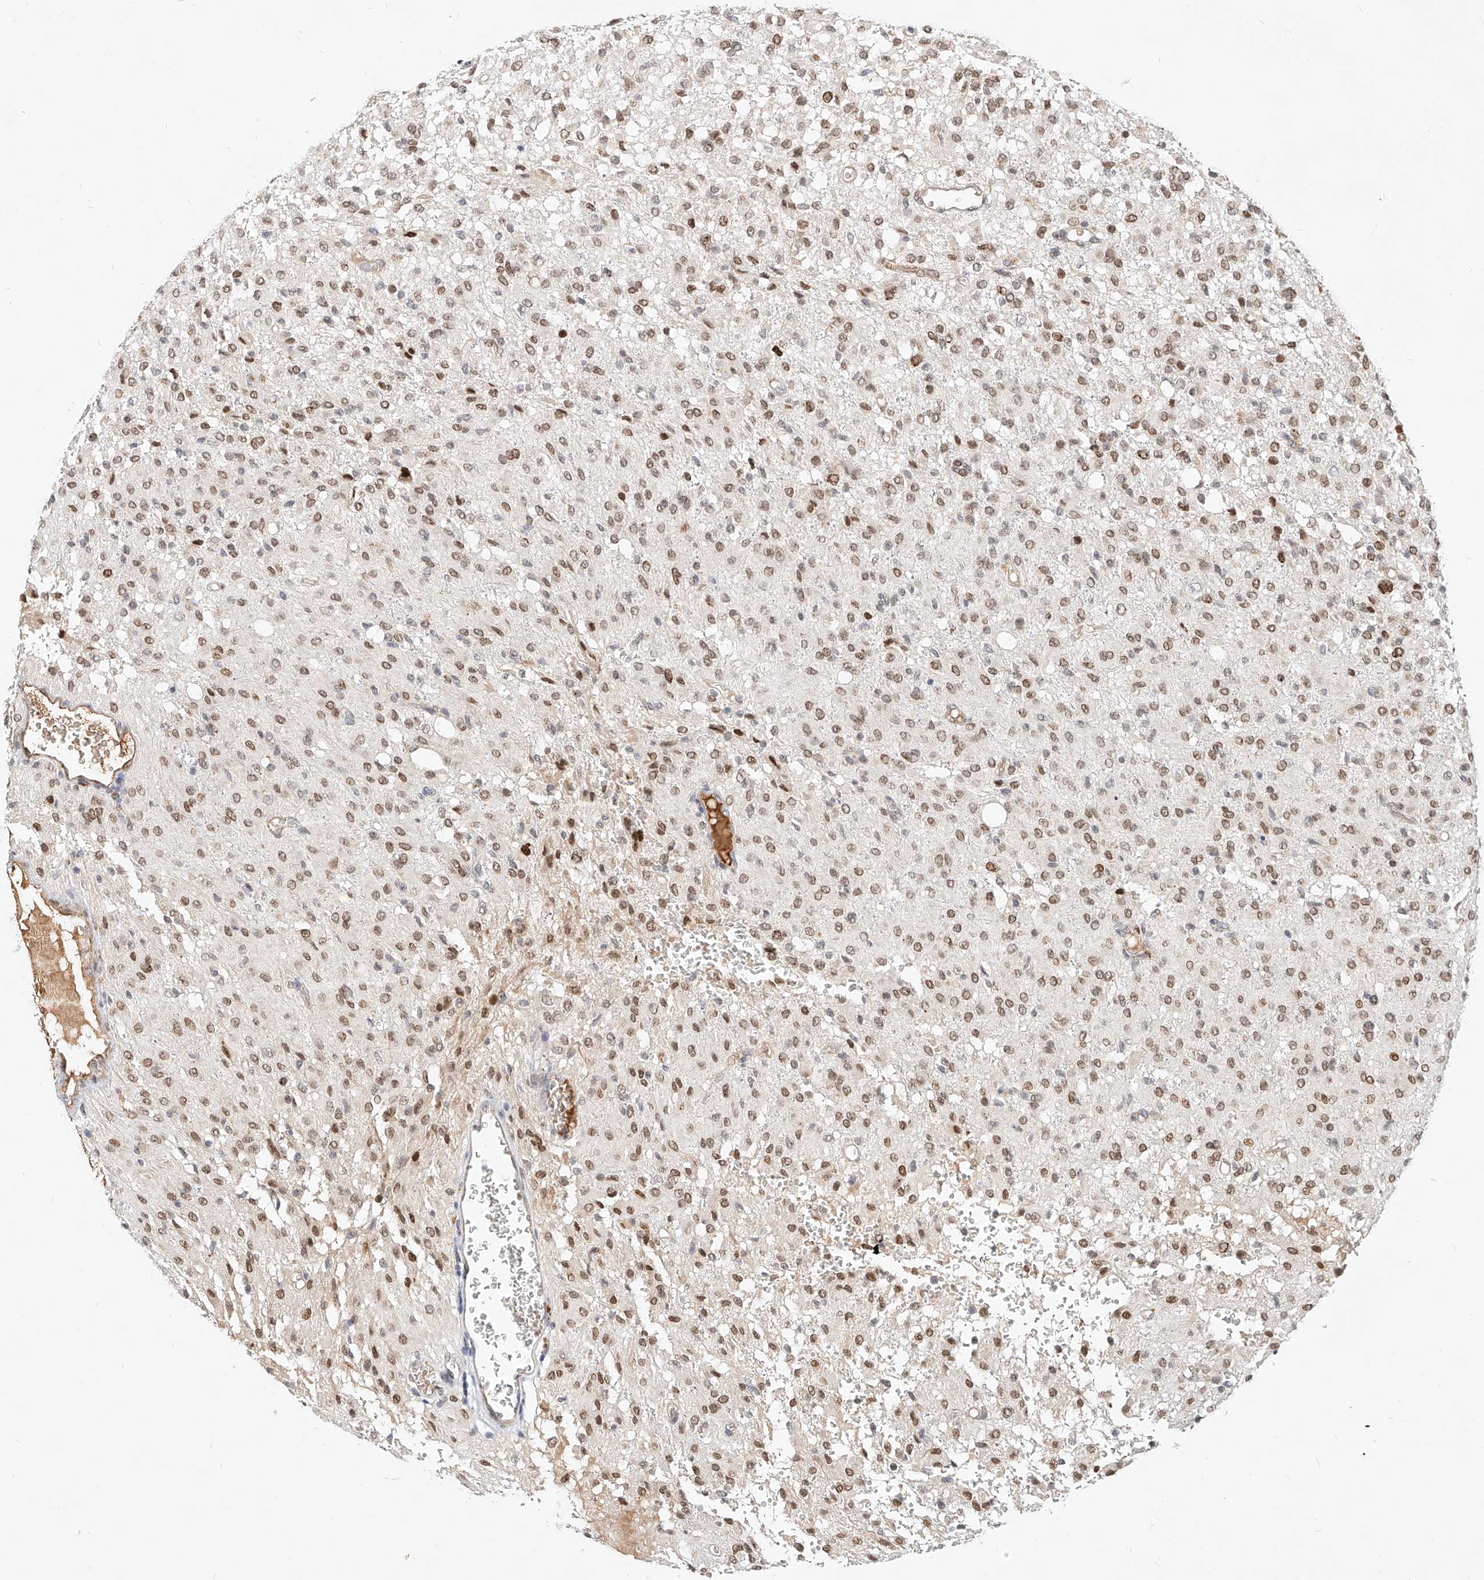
{"staining": {"intensity": "moderate", "quantity": "25%-75%", "location": "nuclear"}, "tissue": "glioma", "cell_type": "Tumor cells", "image_type": "cancer", "snomed": [{"axis": "morphology", "description": "Glioma, malignant, High grade"}, {"axis": "topography", "description": "Brain"}], "caption": "Glioma stained with a protein marker shows moderate staining in tumor cells.", "gene": "CBX8", "patient": {"sex": "female", "age": 59}}